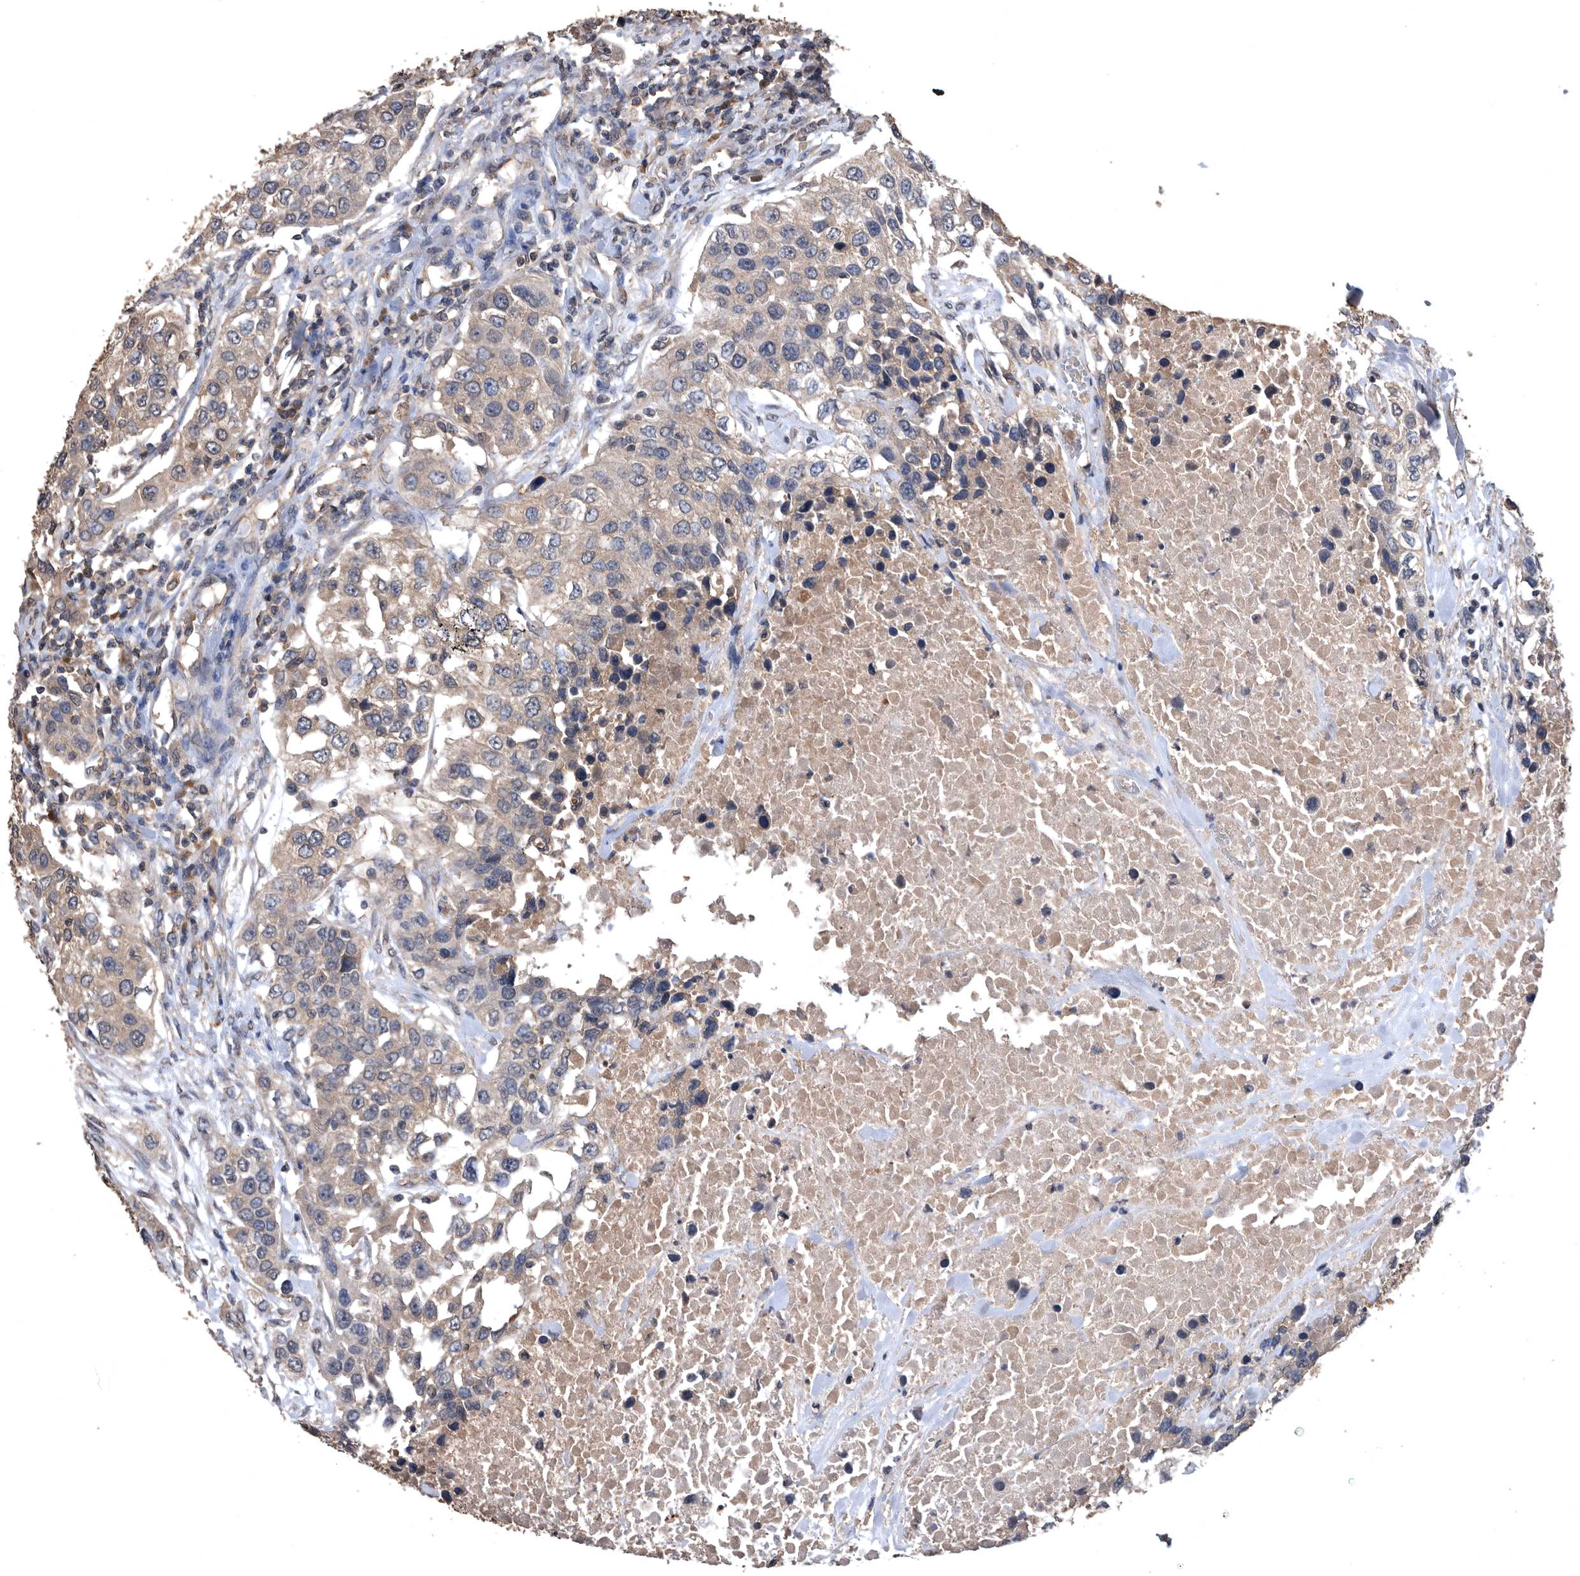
{"staining": {"intensity": "weak", "quantity": ">75%", "location": "cytoplasmic/membranous"}, "tissue": "urothelial cancer", "cell_type": "Tumor cells", "image_type": "cancer", "snomed": [{"axis": "morphology", "description": "Urothelial carcinoma, High grade"}, {"axis": "topography", "description": "Urinary bladder"}], "caption": "High-grade urothelial carcinoma stained for a protein exhibits weak cytoplasmic/membranous positivity in tumor cells.", "gene": "NRBP1", "patient": {"sex": "female", "age": 80}}